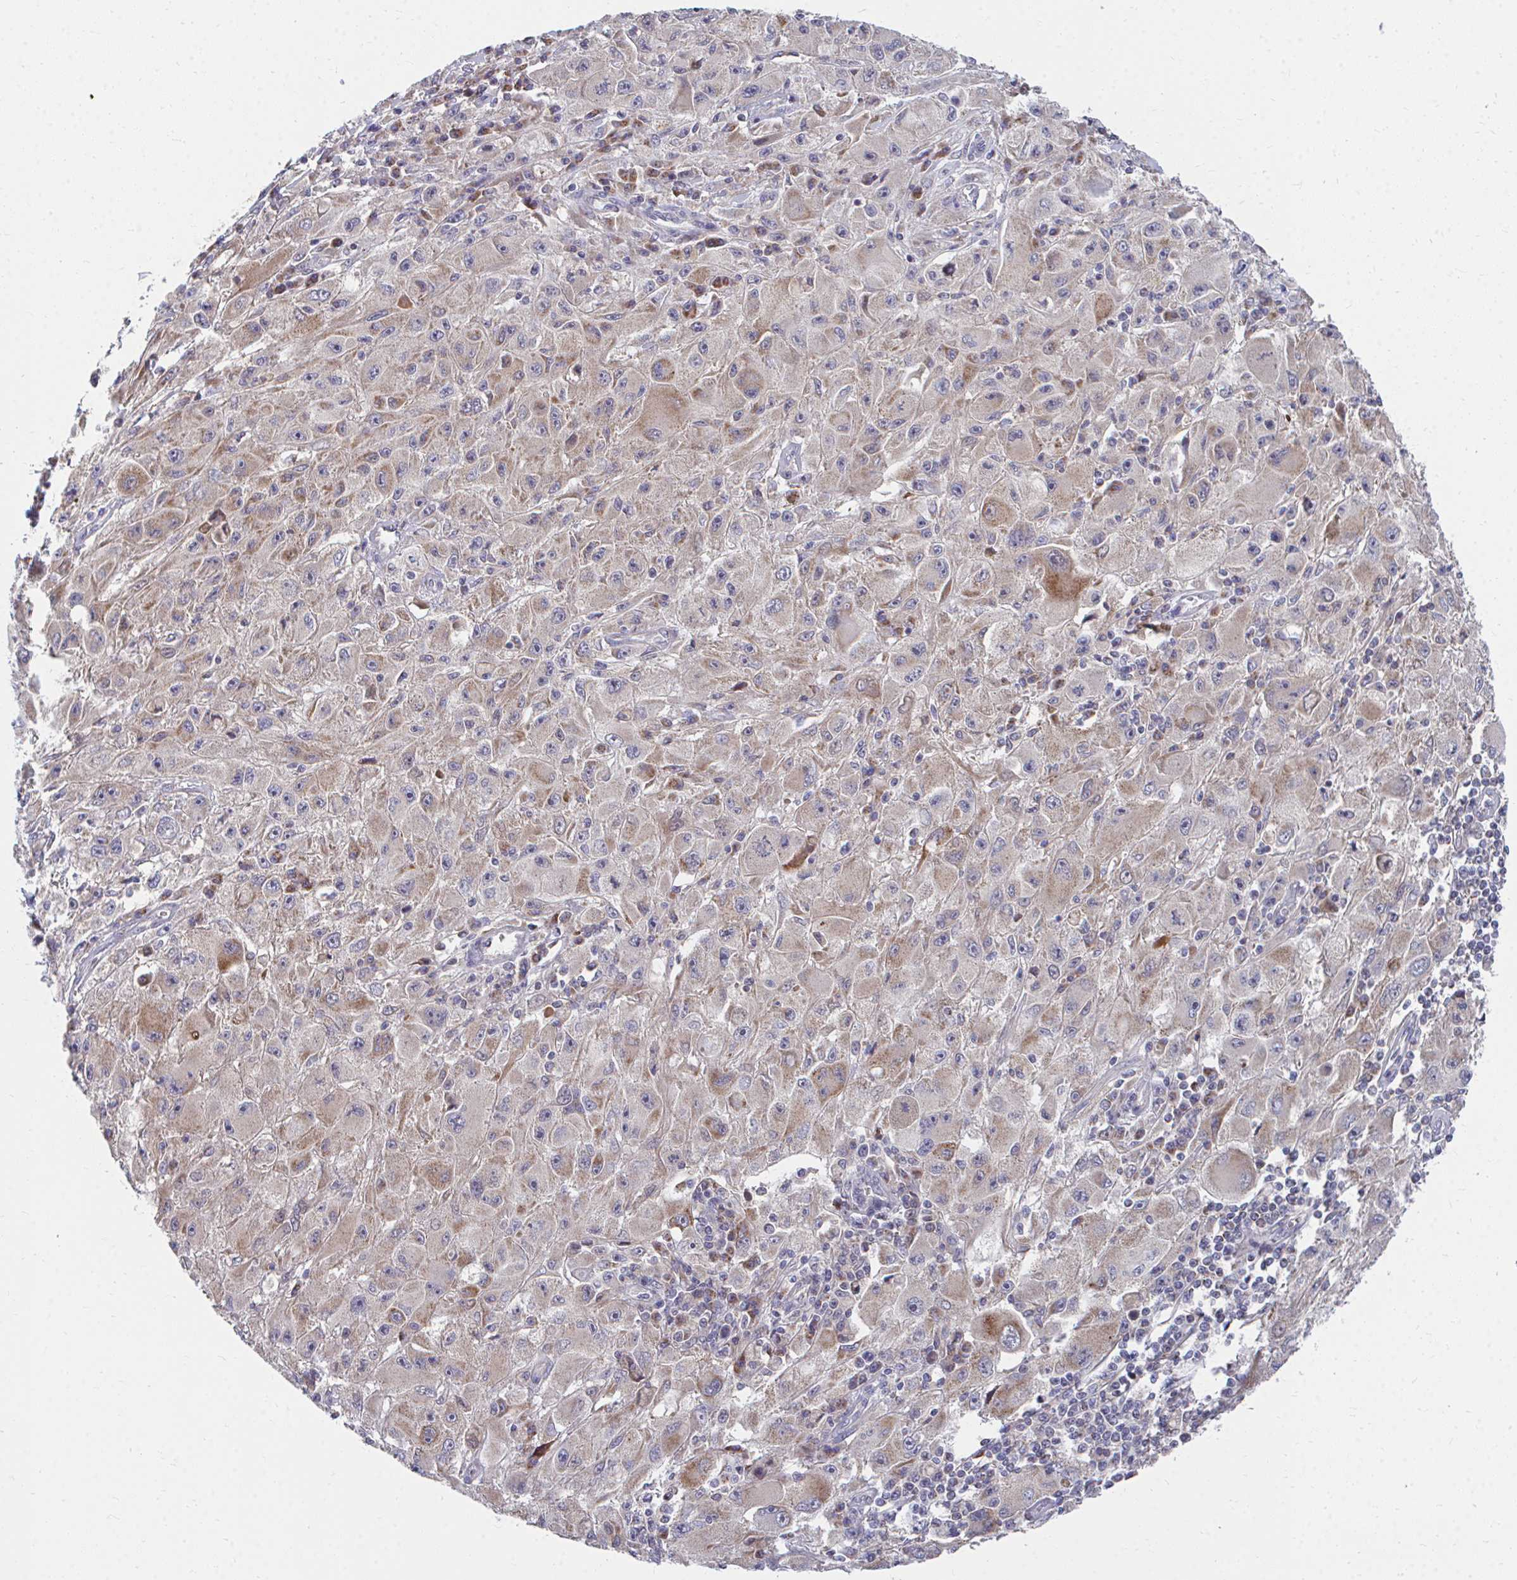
{"staining": {"intensity": "moderate", "quantity": "25%-75%", "location": "cytoplasmic/membranous"}, "tissue": "melanoma", "cell_type": "Tumor cells", "image_type": "cancer", "snomed": [{"axis": "morphology", "description": "Malignant melanoma, Metastatic site"}, {"axis": "topography", "description": "Skin"}], "caption": "Protein staining by IHC demonstrates moderate cytoplasmic/membranous expression in approximately 25%-75% of tumor cells in melanoma. The staining was performed using DAB, with brown indicating positive protein expression. Nuclei are stained blue with hematoxylin.", "gene": "PEX3", "patient": {"sex": "male", "age": 53}}